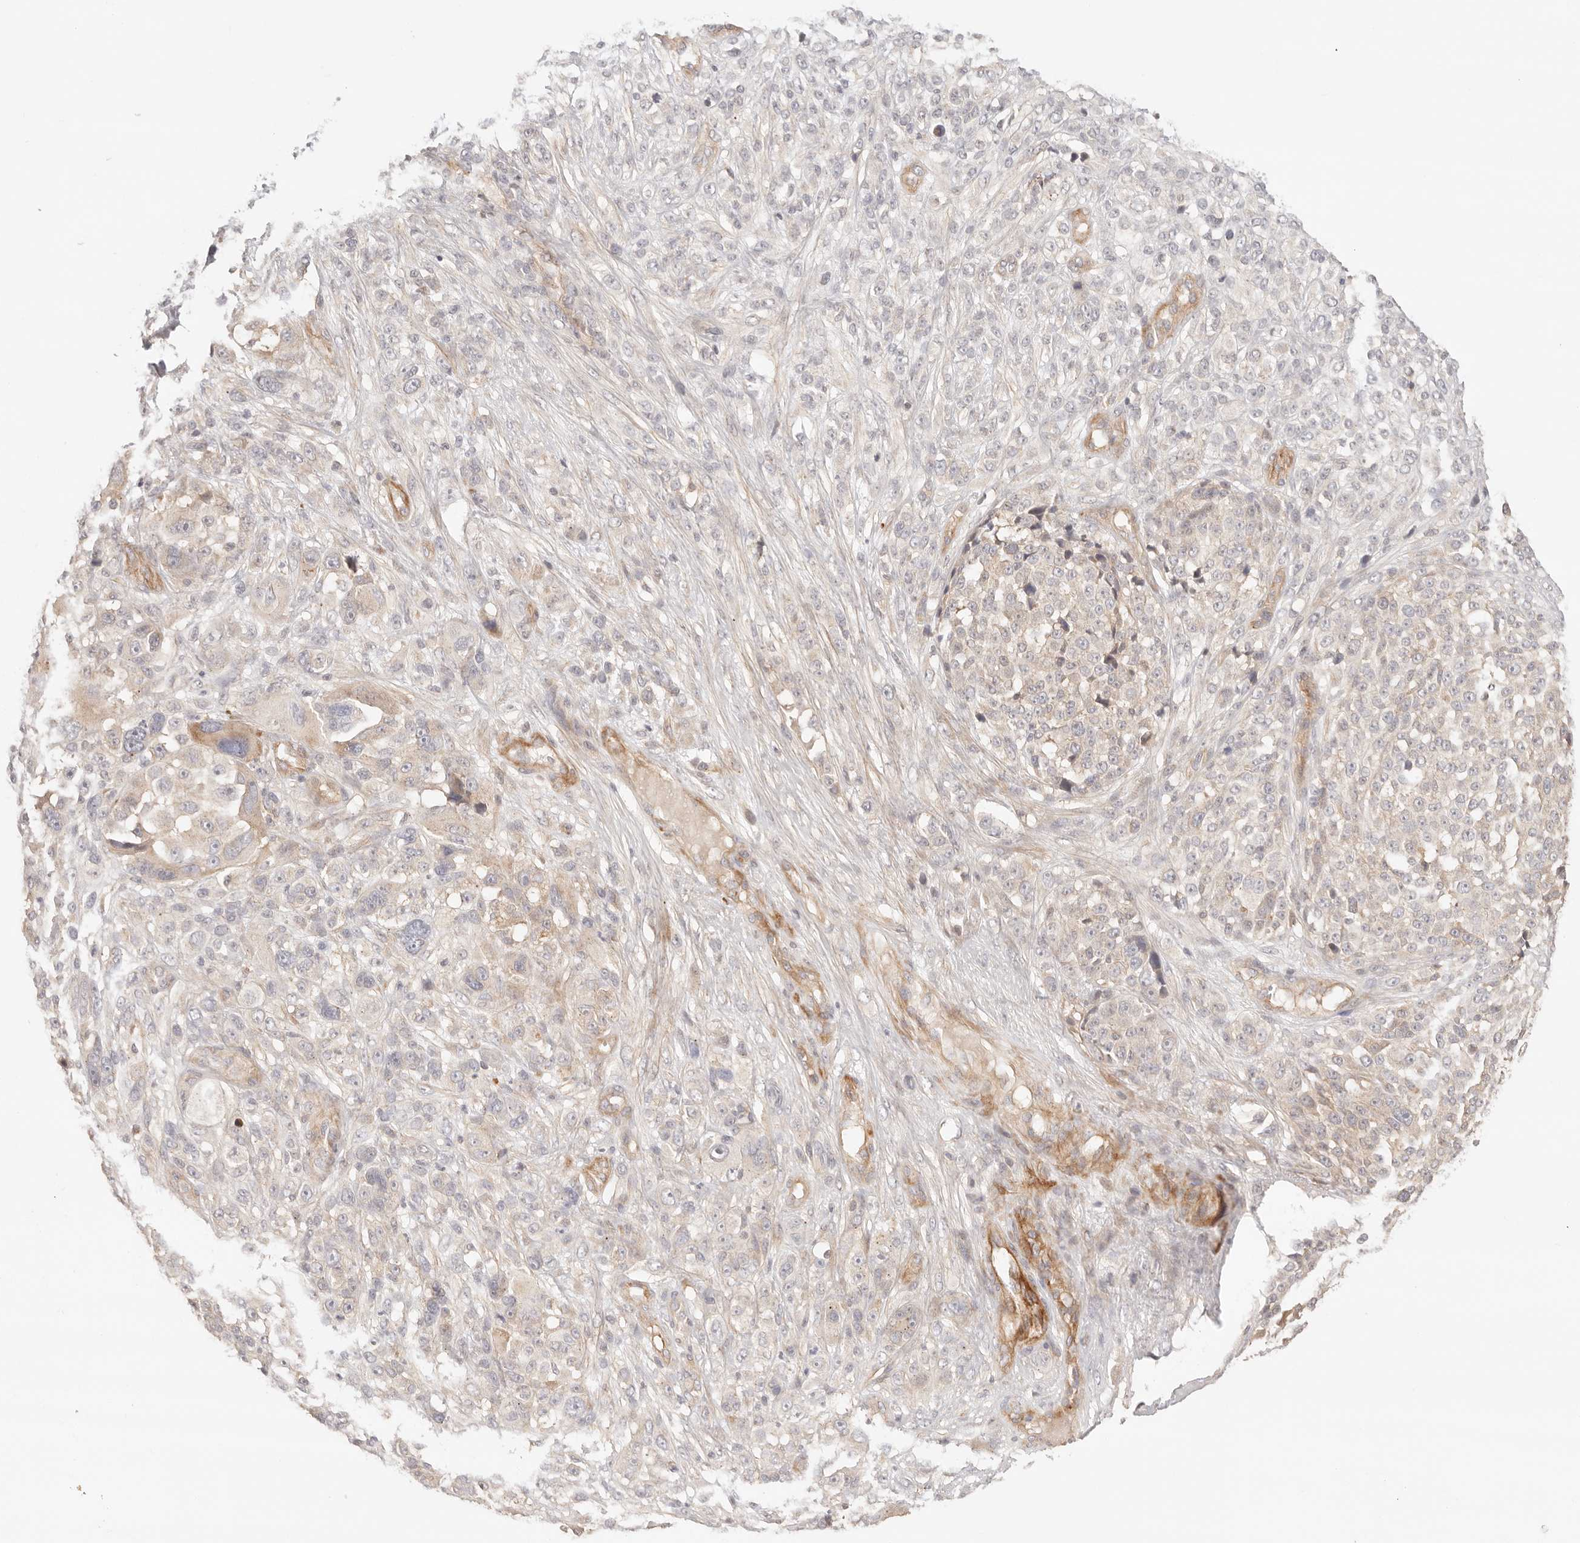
{"staining": {"intensity": "weak", "quantity": "<25%", "location": "cytoplasmic/membranous"}, "tissue": "melanoma", "cell_type": "Tumor cells", "image_type": "cancer", "snomed": [{"axis": "morphology", "description": "Malignant melanoma, NOS"}, {"axis": "topography", "description": "Skin"}], "caption": "The image displays no staining of tumor cells in malignant melanoma.", "gene": "IL1R2", "patient": {"sex": "female", "age": 55}}